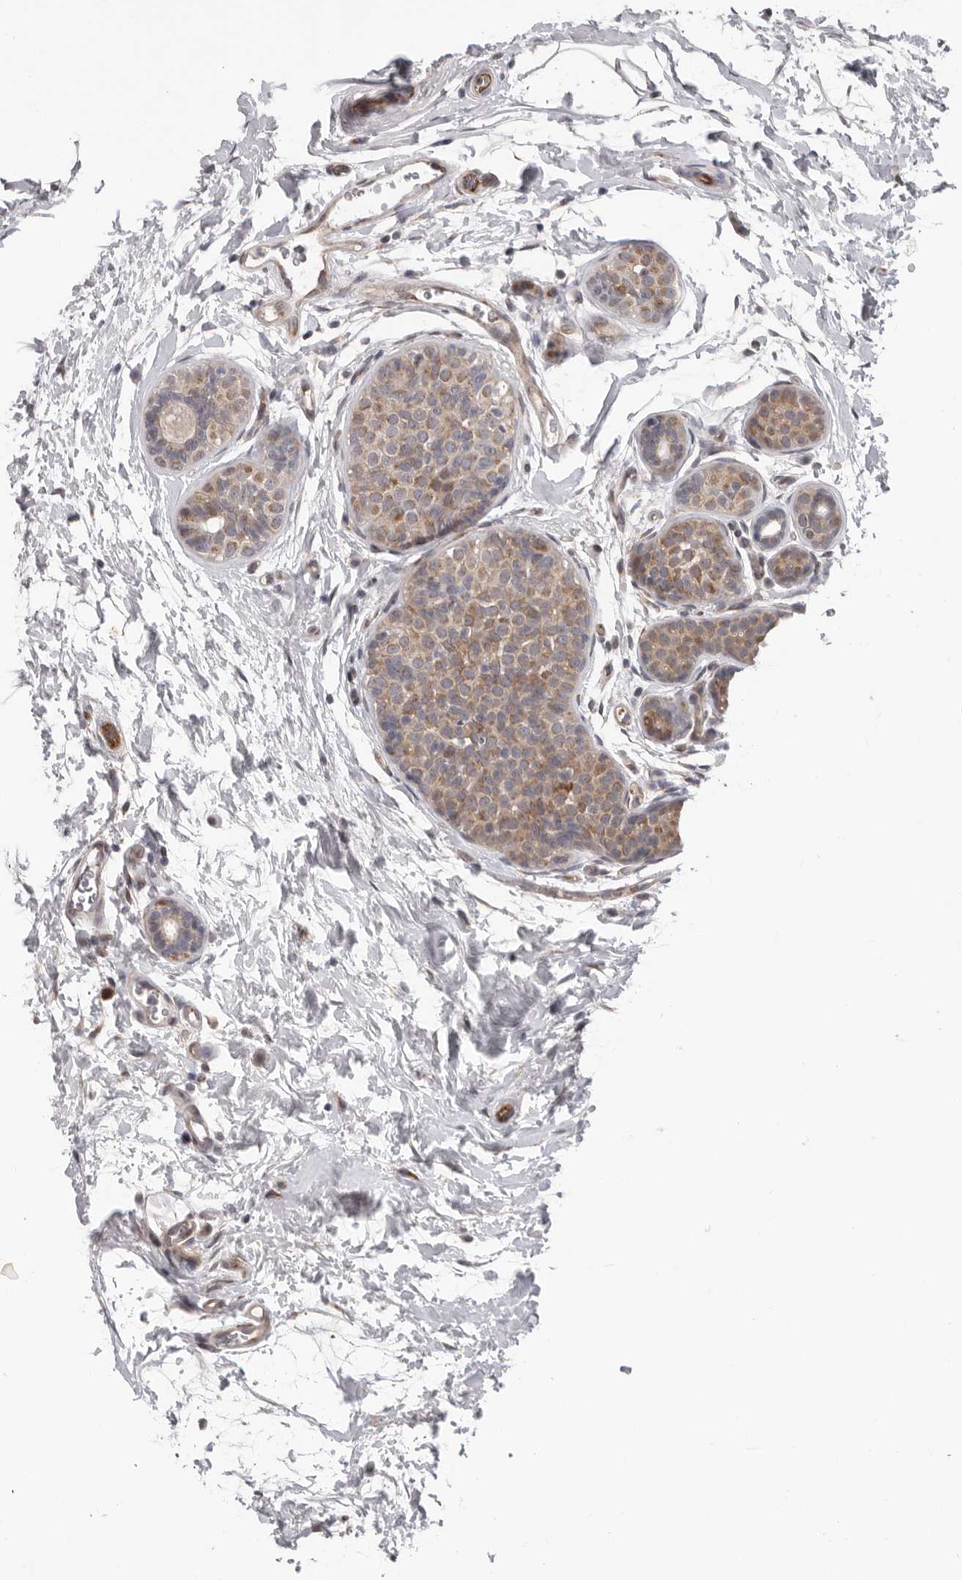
{"staining": {"intensity": "moderate", "quantity": "25%-75%", "location": "cytoplasmic/membranous"}, "tissue": "breast cancer", "cell_type": "Tumor cells", "image_type": "cancer", "snomed": [{"axis": "morphology", "description": "Lobular carcinoma, in situ"}, {"axis": "morphology", "description": "Lobular carcinoma"}, {"axis": "topography", "description": "Breast"}], "caption": "Immunohistochemistry (DAB) staining of human lobular carcinoma in situ (breast) shows moderate cytoplasmic/membranous protein positivity in approximately 25%-75% of tumor cells. (DAB (3,3'-diaminobenzidine) IHC, brown staining for protein, blue staining for nuclei).", "gene": "RALGPS2", "patient": {"sex": "female", "age": 41}}